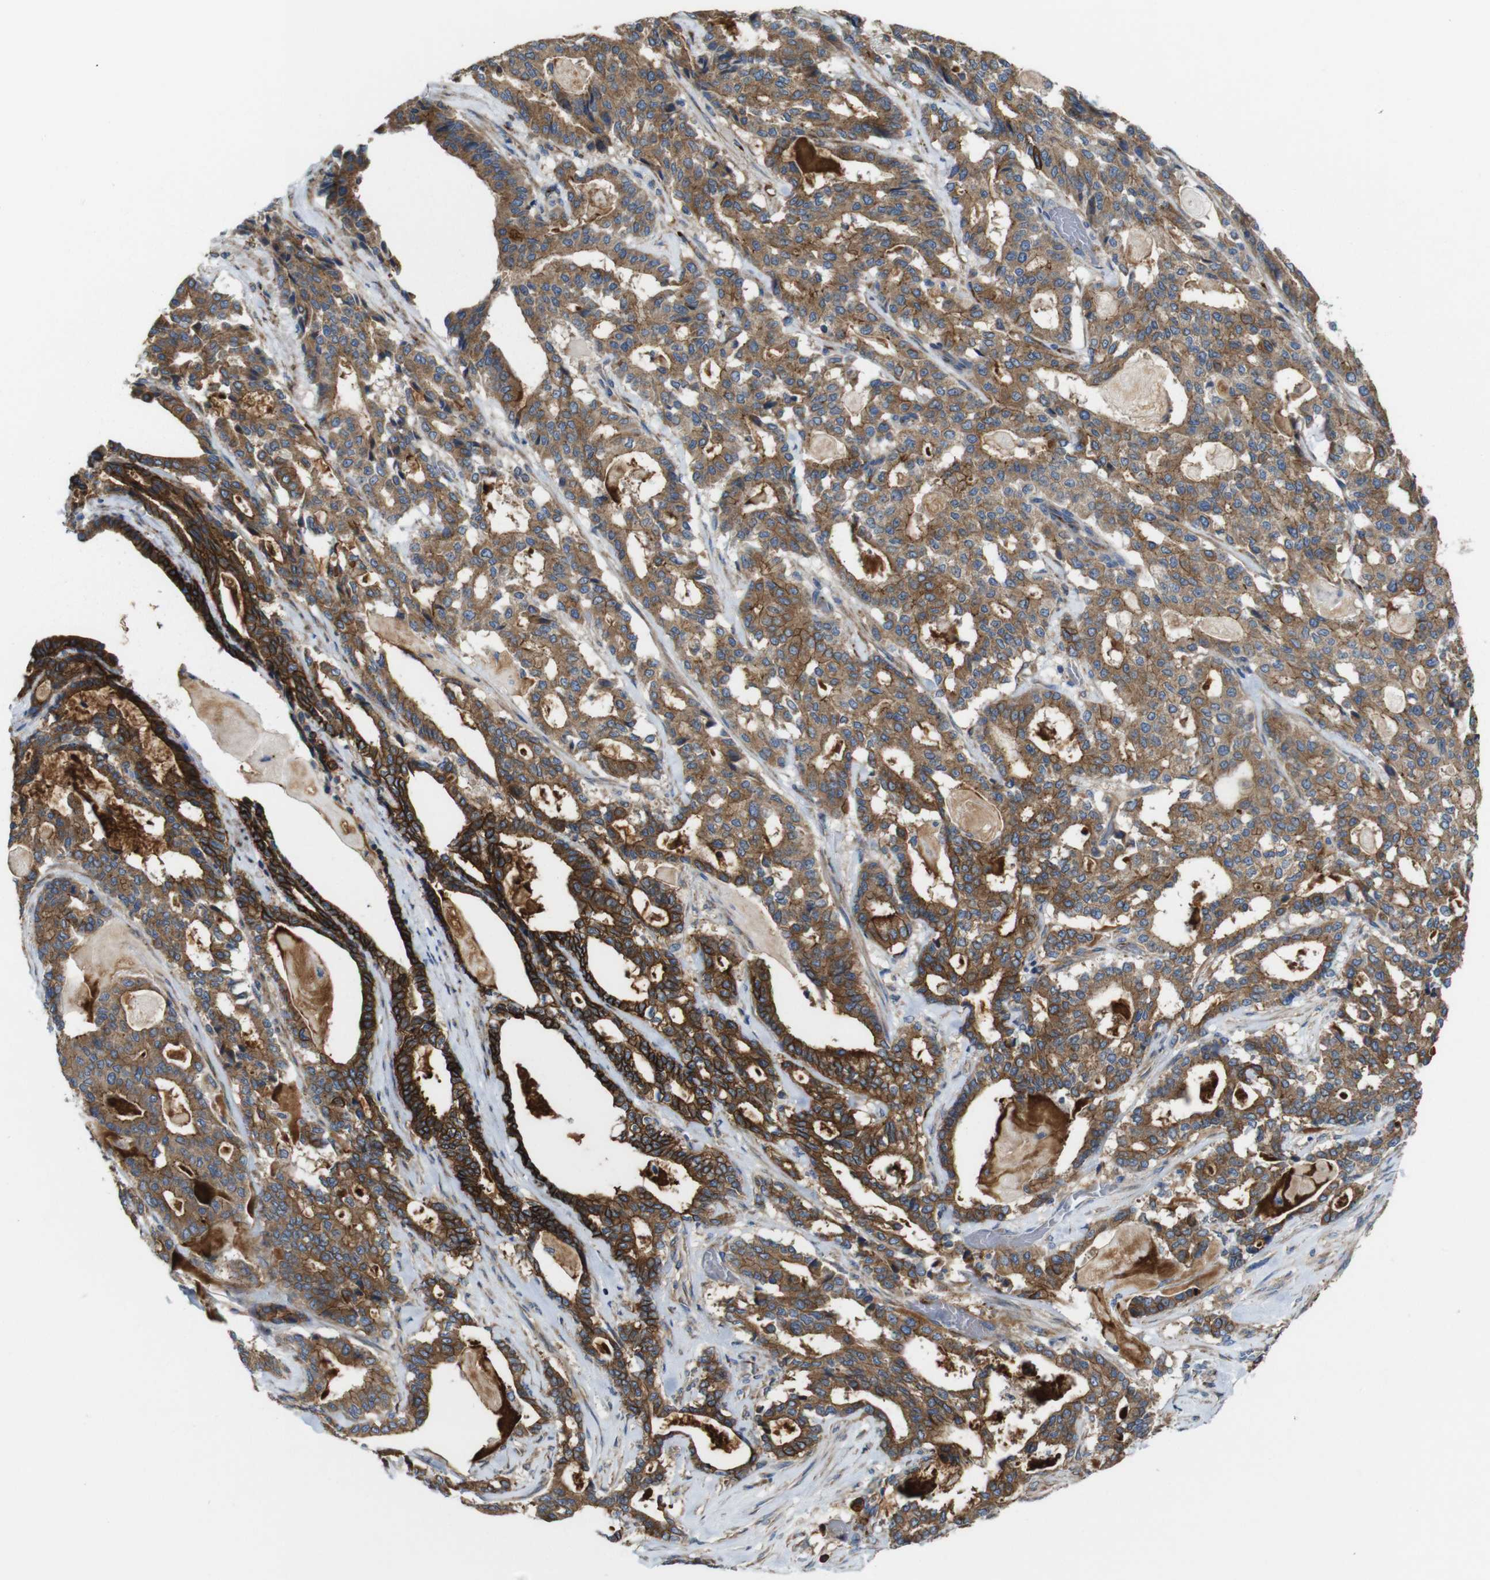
{"staining": {"intensity": "strong", "quantity": "25%-75%", "location": "cytoplasmic/membranous"}, "tissue": "pancreatic cancer", "cell_type": "Tumor cells", "image_type": "cancer", "snomed": [{"axis": "morphology", "description": "Adenocarcinoma, NOS"}, {"axis": "topography", "description": "Pancreas"}], "caption": "This is a histology image of IHC staining of pancreatic adenocarcinoma, which shows strong expression in the cytoplasmic/membranous of tumor cells.", "gene": "EFCAB14", "patient": {"sex": "male", "age": 63}}